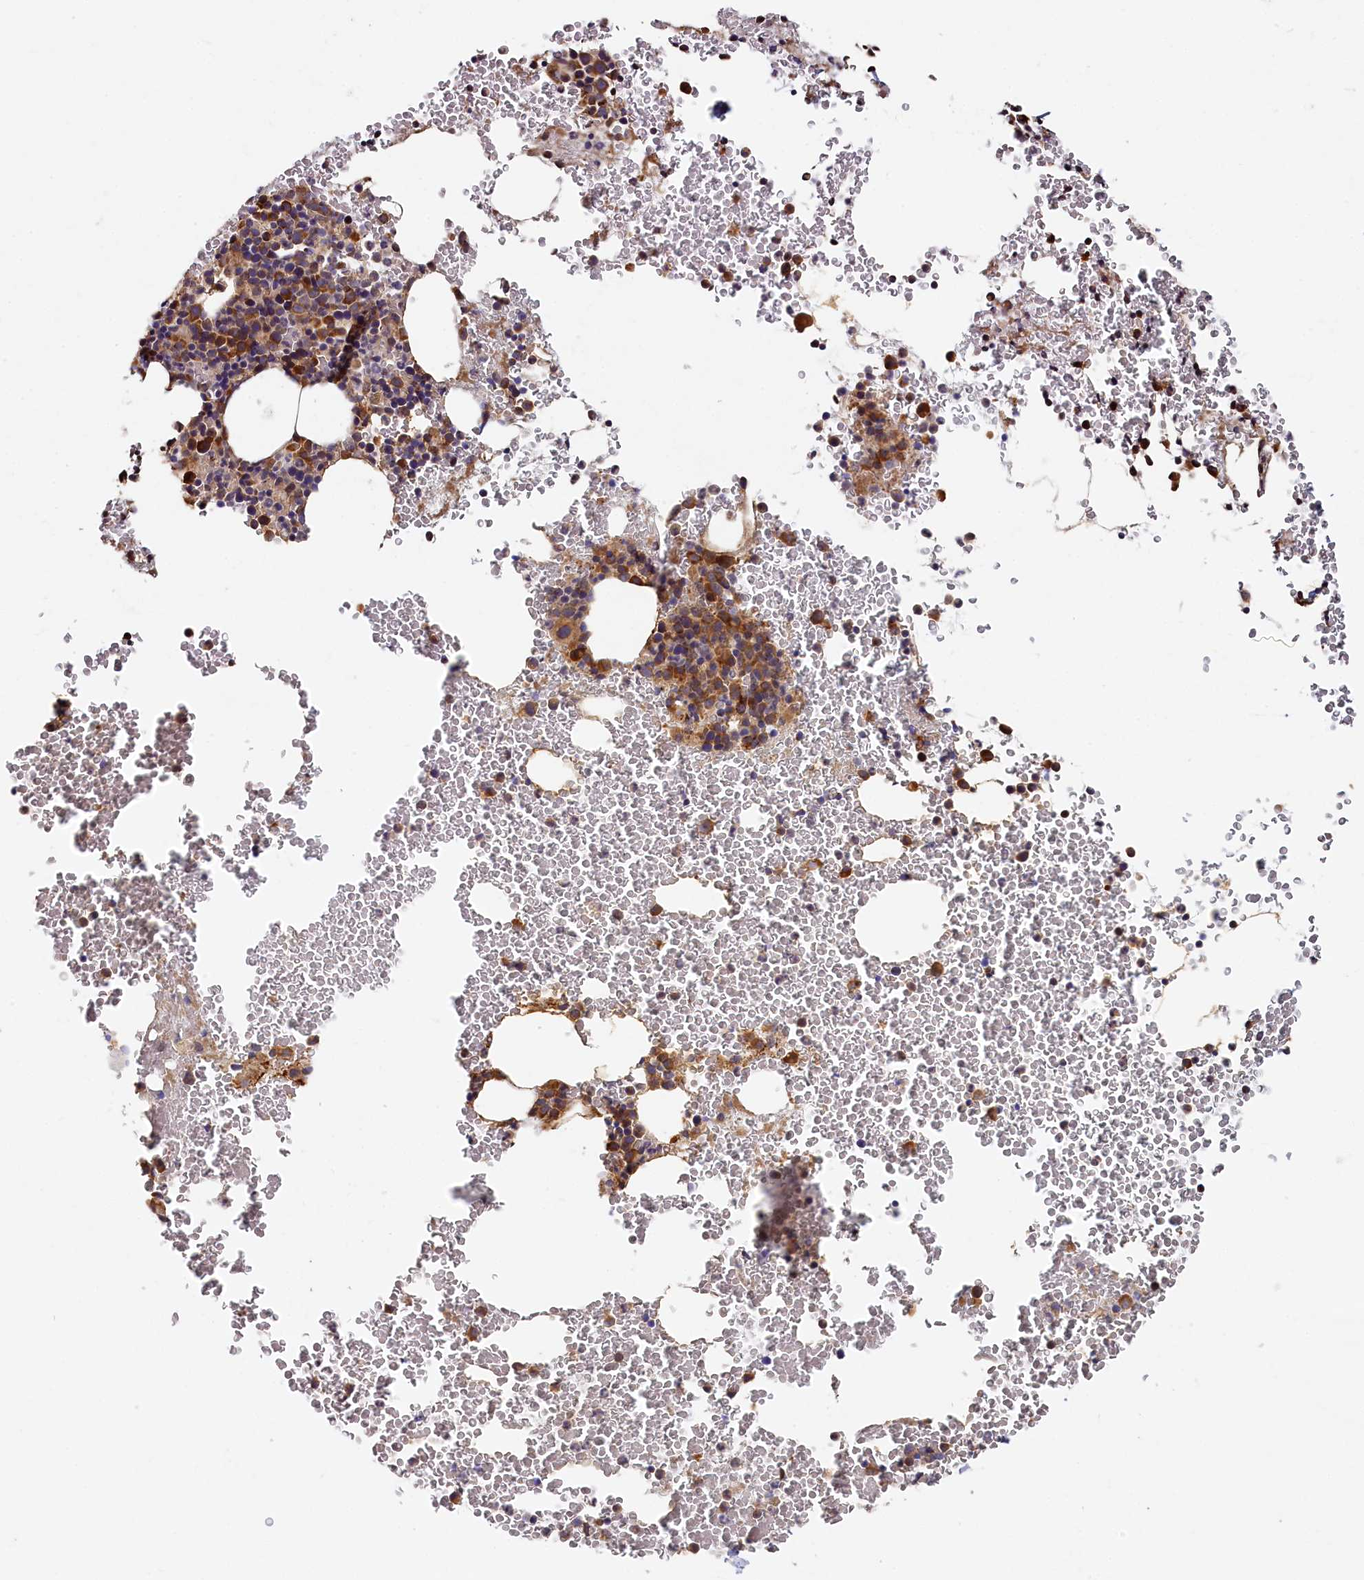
{"staining": {"intensity": "moderate", "quantity": ">75%", "location": "cytoplasmic/membranous"}, "tissue": "bone marrow", "cell_type": "Hematopoietic cells", "image_type": "normal", "snomed": [{"axis": "morphology", "description": "Normal tissue, NOS"}, {"axis": "morphology", "description": "Inflammation, NOS"}, {"axis": "topography", "description": "Bone marrow"}], "caption": "Protein expression analysis of unremarkable human bone marrow reveals moderate cytoplasmic/membranous expression in about >75% of hematopoietic cells.", "gene": "CEP44", "patient": {"sex": "female", "age": 78}}